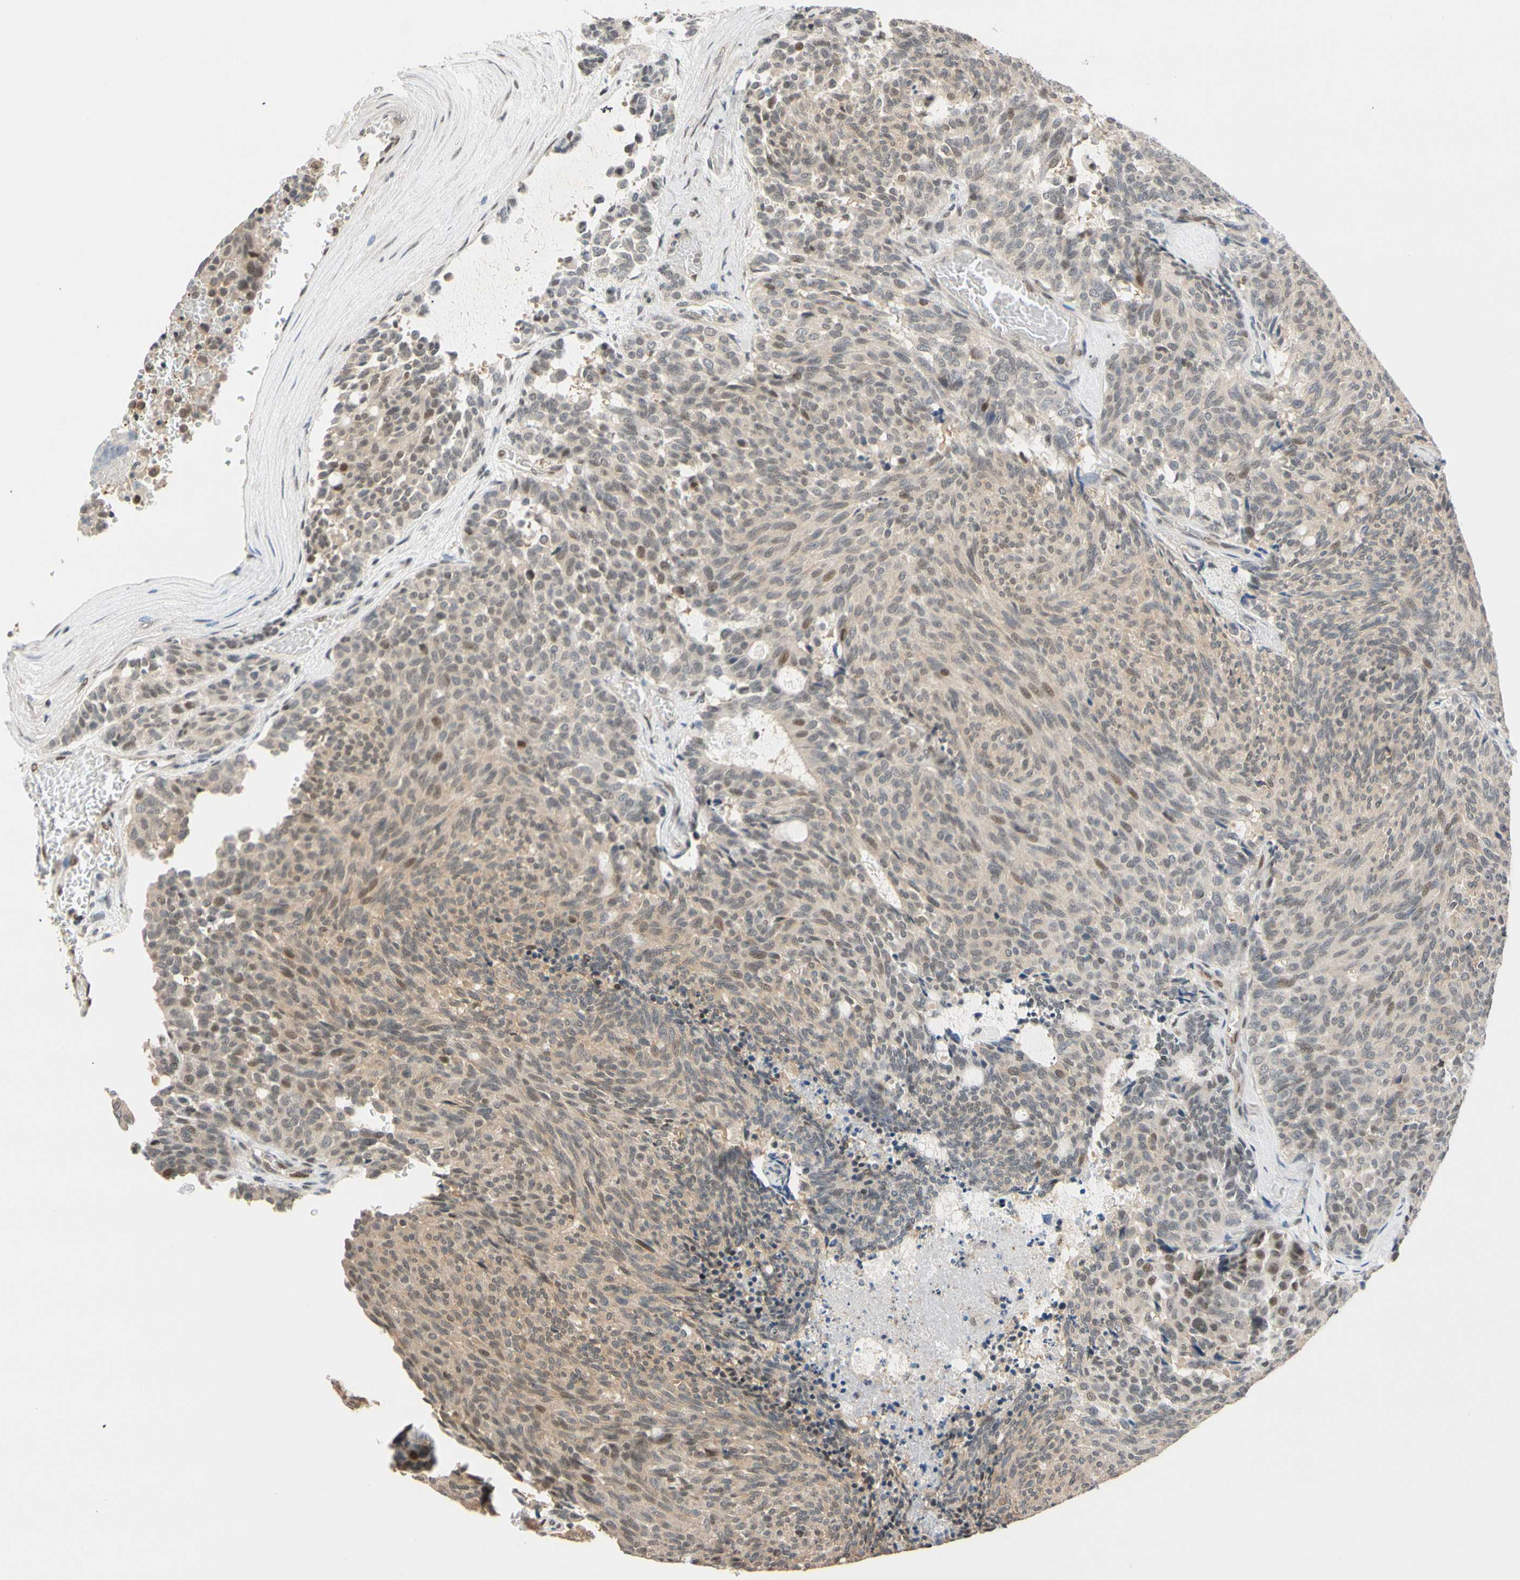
{"staining": {"intensity": "weak", "quantity": "25%-75%", "location": "cytoplasmic/membranous,nuclear"}, "tissue": "carcinoid", "cell_type": "Tumor cells", "image_type": "cancer", "snomed": [{"axis": "morphology", "description": "Carcinoid, malignant, NOS"}, {"axis": "topography", "description": "Pancreas"}], "caption": "Carcinoid (malignant) stained with DAB (3,3'-diaminobenzidine) IHC exhibits low levels of weak cytoplasmic/membranous and nuclear staining in approximately 25%-75% of tumor cells. (DAB = brown stain, brightfield microscopy at high magnification).", "gene": "TAF4", "patient": {"sex": "female", "age": 54}}